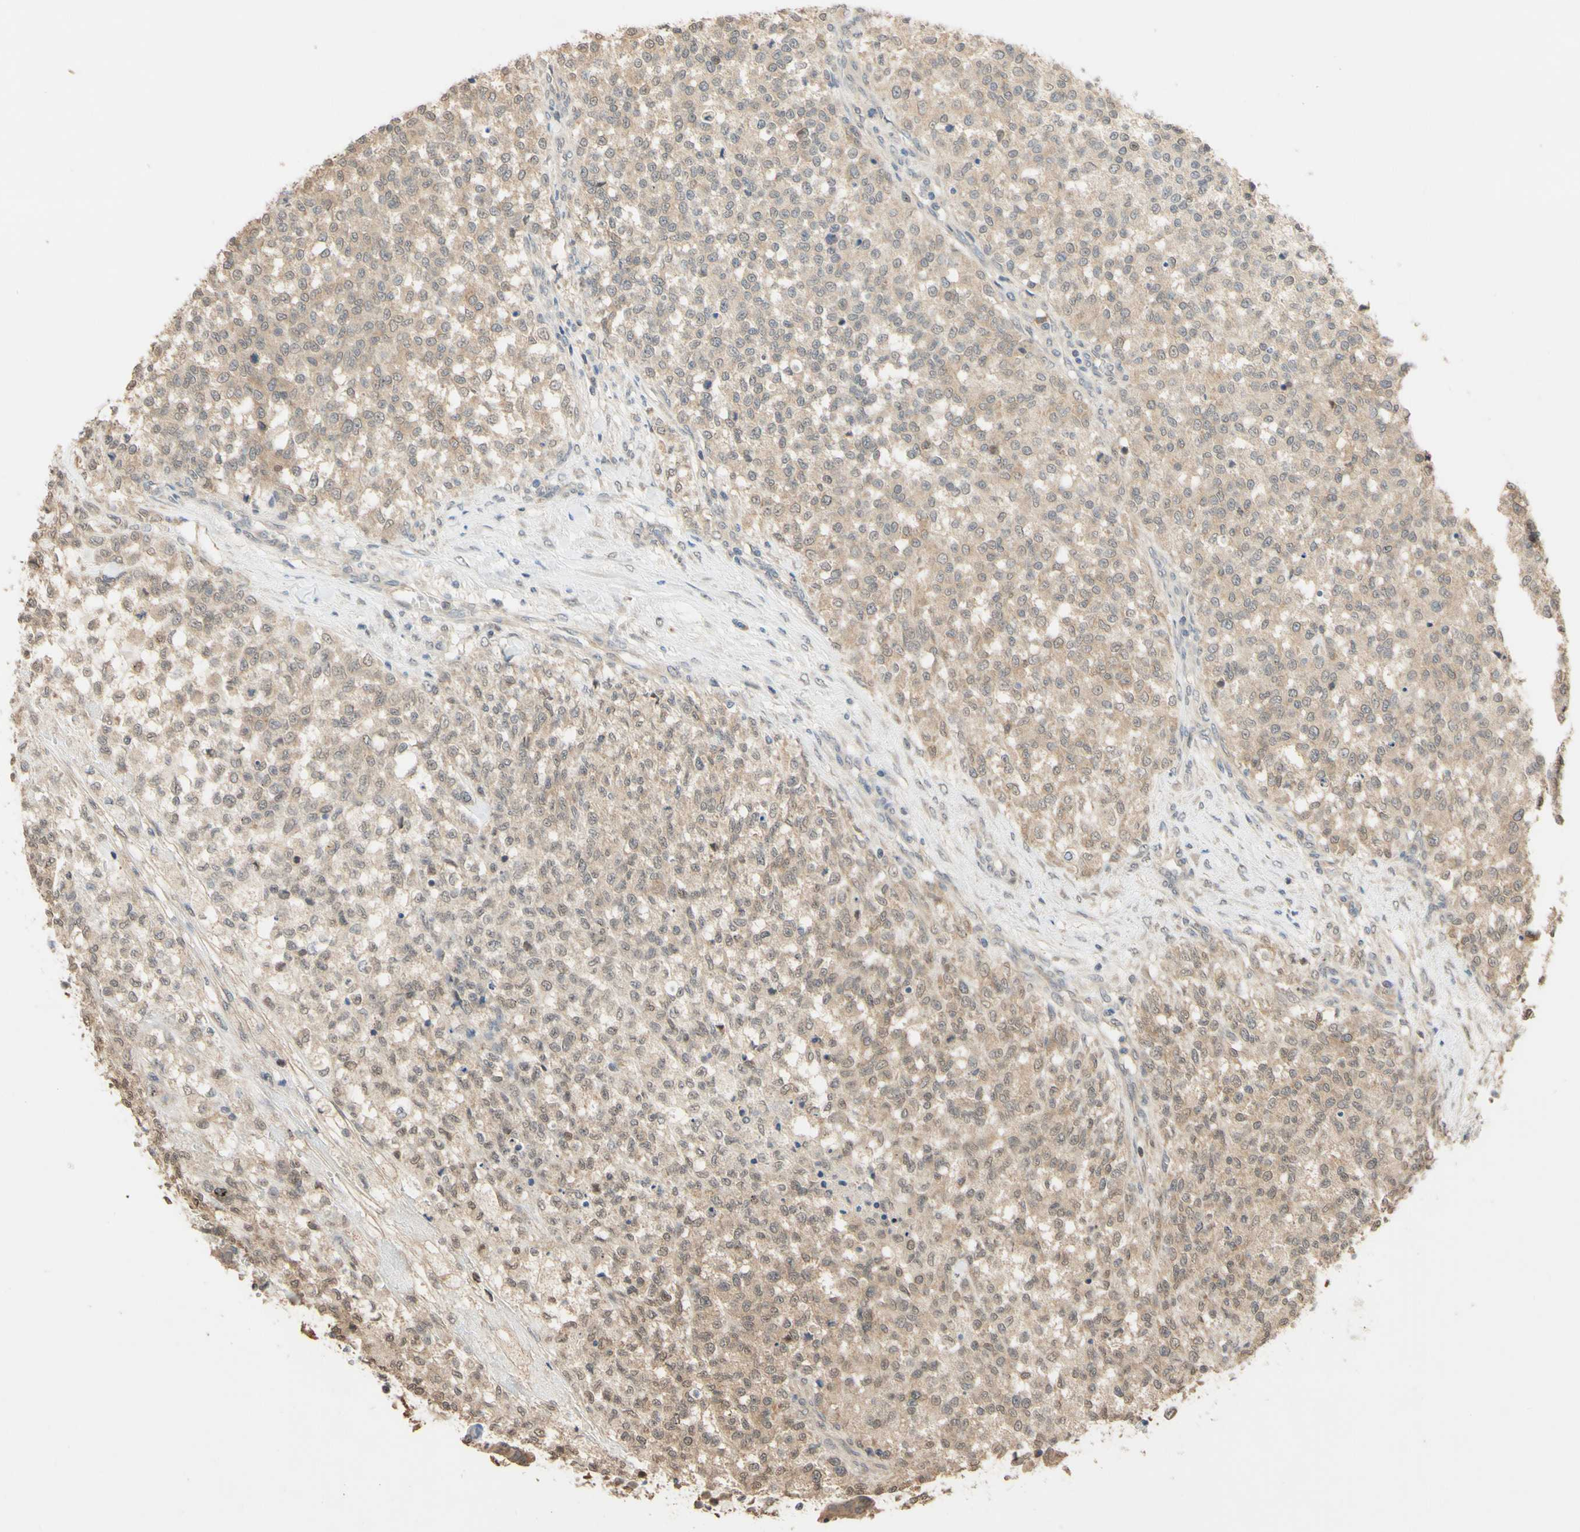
{"staining": {"intensity": "weak", "quantity": ">75%", "location": "cytoplasmic/membranous"}, "tissue": "testis cancer", "cell_type": "Tumor cells", "image_type": "cancer", "snomed": [{"axis": "morphology", "description": "Seminoma, NOS"}, {"axis": "topography", "description": "Testis"}], "caption": "Protein expression analysis of human testis cancer reveals weak cytoplasmic/membranous expression in approximately >75% of tumor cells.", "gene": "SMIM19", "patient": {"sex": "male", "age": 59}}